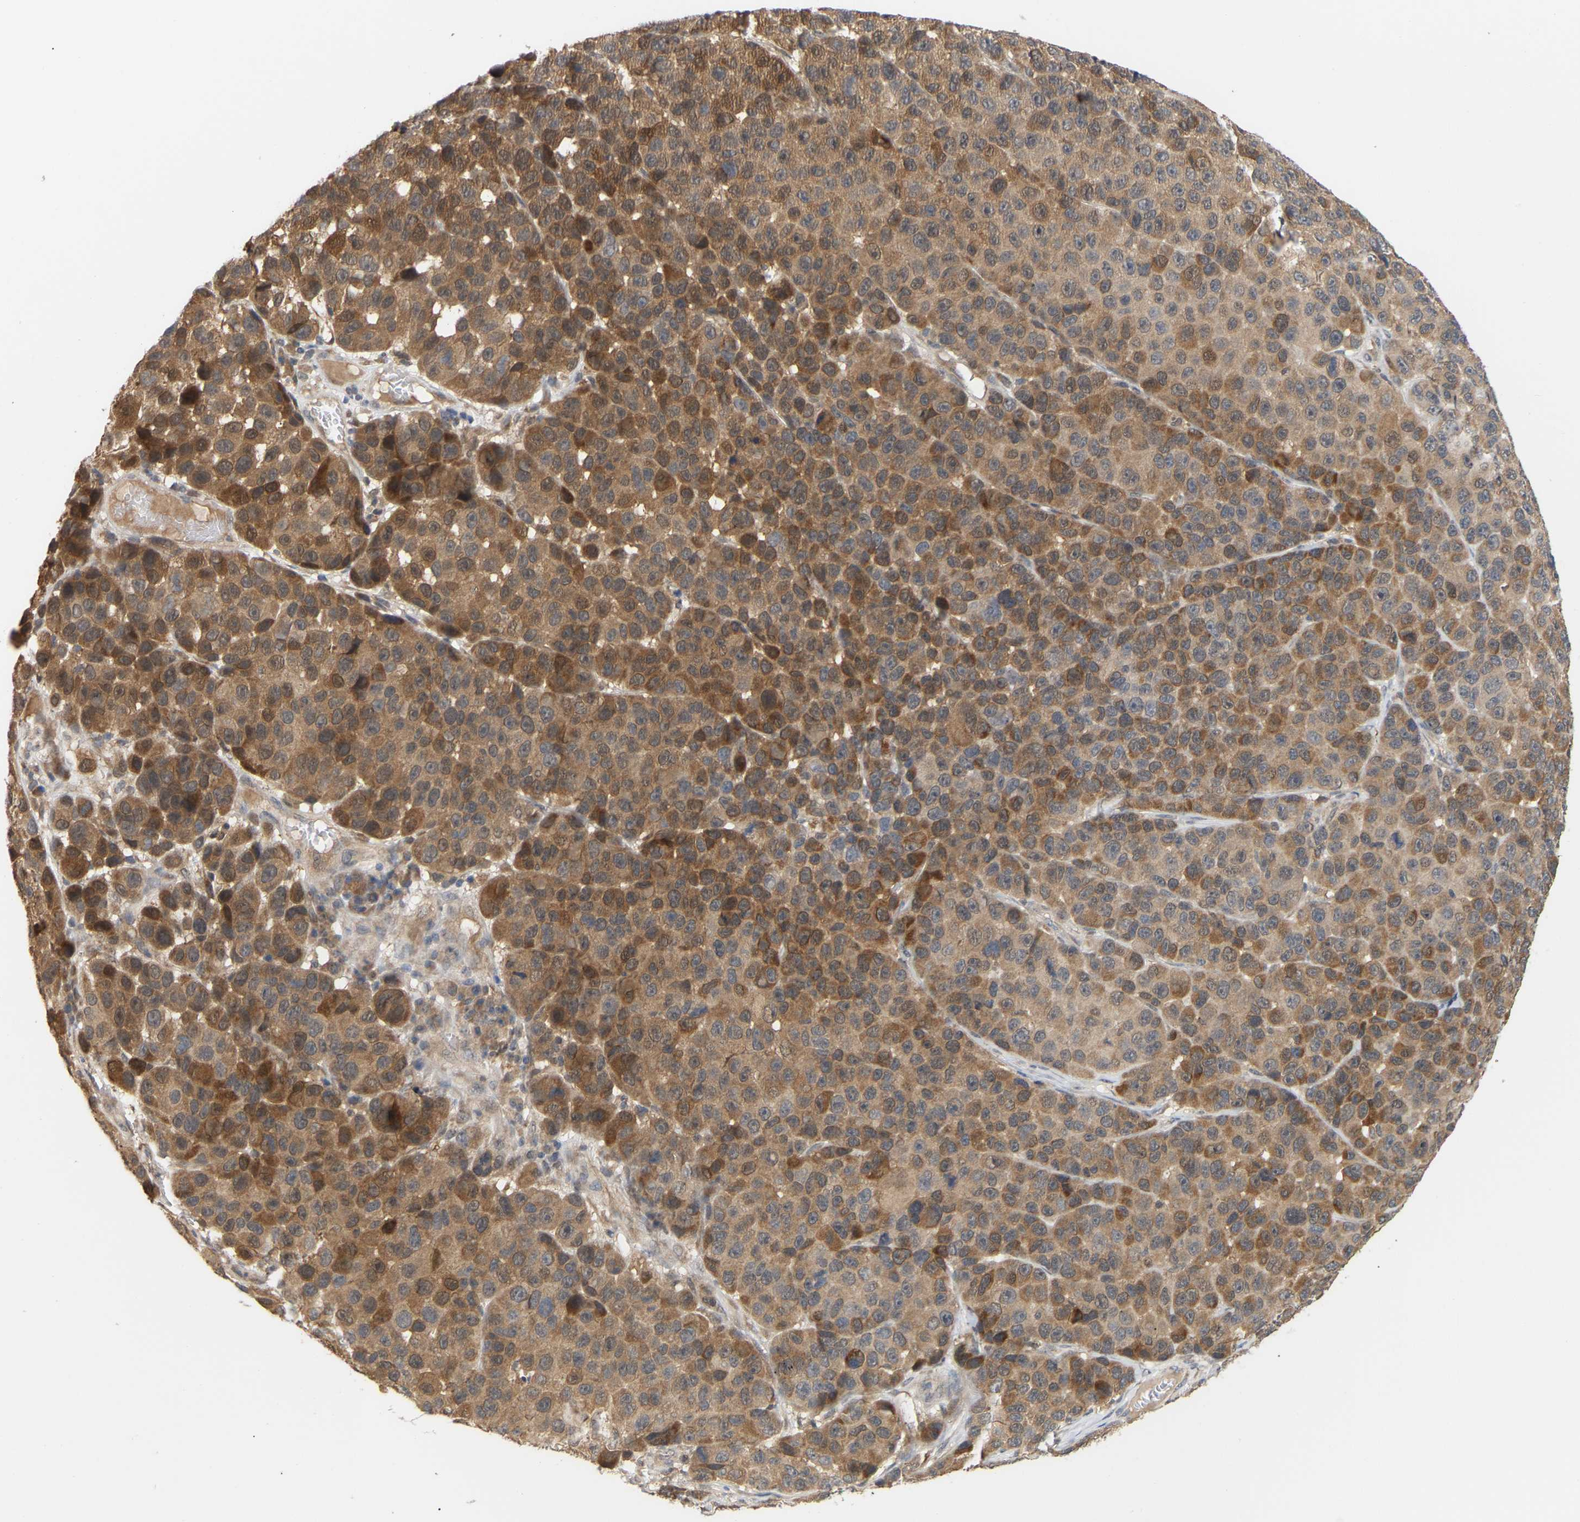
{"staining": {"intensity": "moderate", "quantity": ">75%", "location": "cytoplasmic/membranous"}, "tissue": "melanoma", "cell_type": "Tumor cells", "image_type": "cancer", "snomed": [{"axis": "morphology", "description": "Malignant melanoma, NOS"}, {"axis": "topography", "description": "Skin"}], "caption": "About >75% of tumor cells in human malignant melanoma display moderate cytoplasmic/membranous protein positivity as visualized by brown immunohistochemical staining.", "gene": "TPMT", "patient": {"sex": "male", "age": 53}}